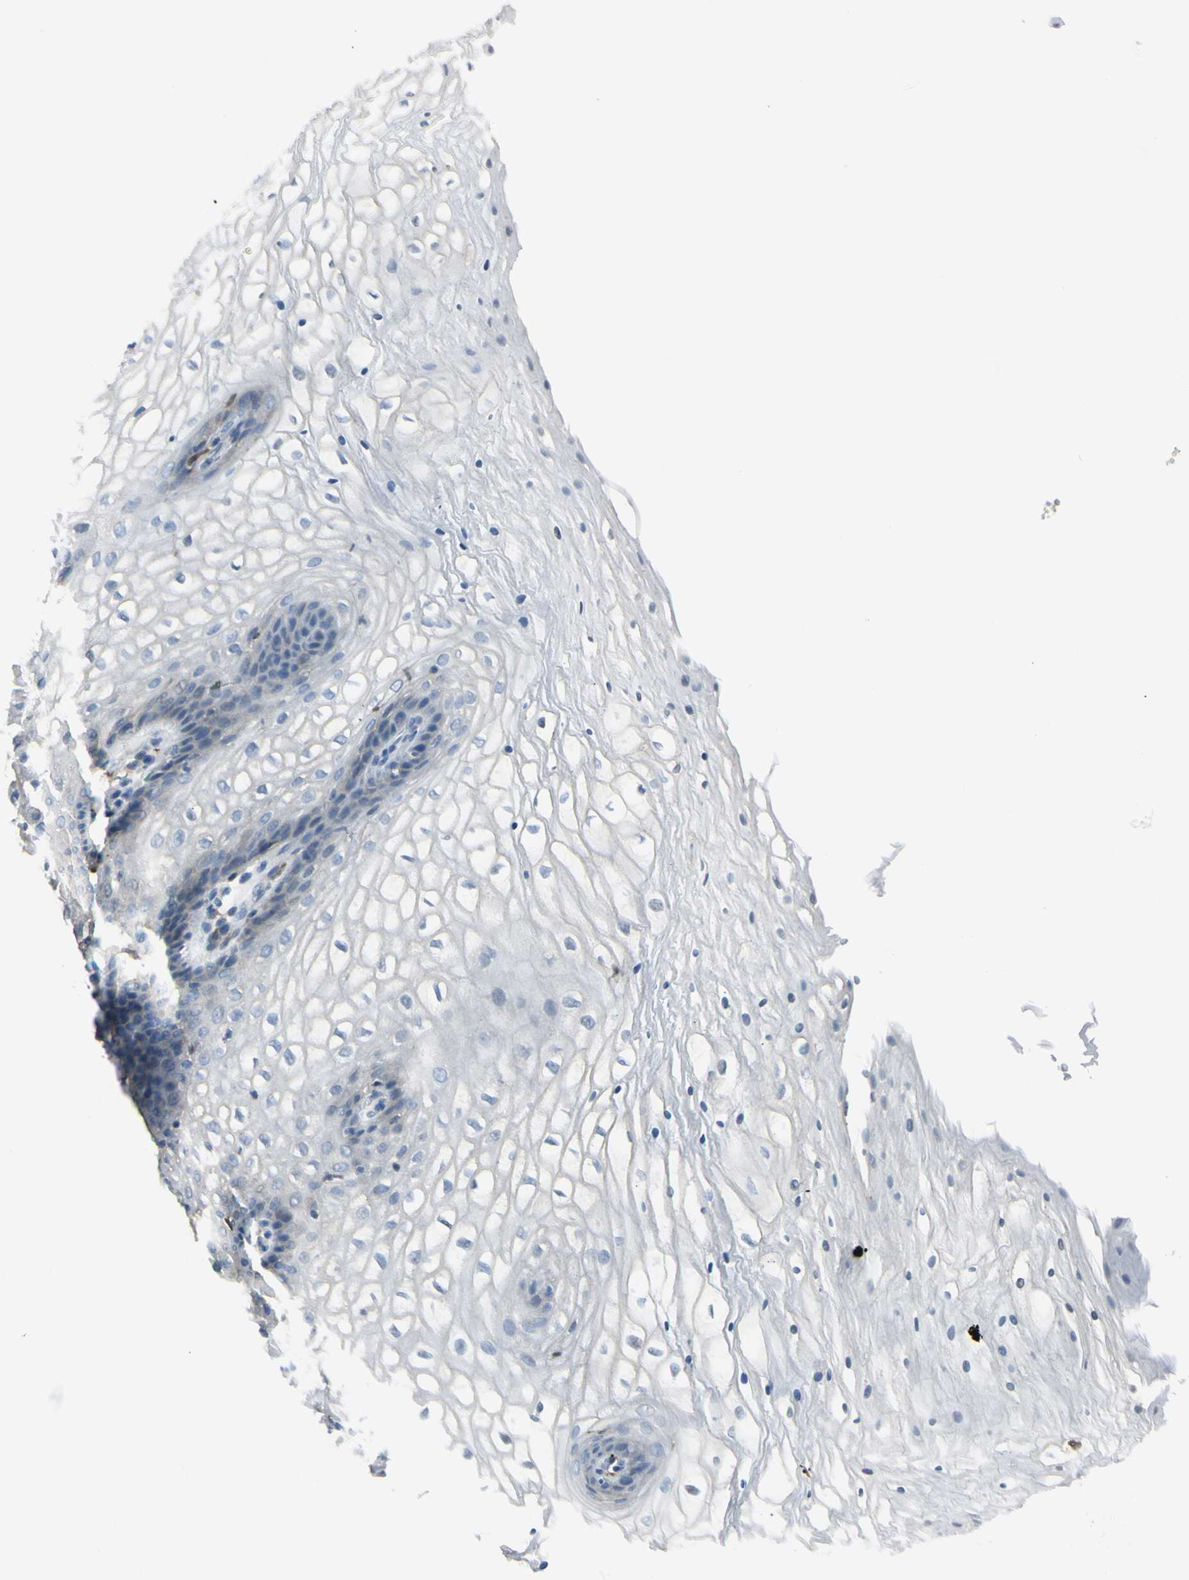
{"staining": {"intensity": "negative", "quantity": "none", "location": "none"}, "tissue": "vagina", "cell_type": "Squamous epithelial cells", "image_type": "normal", "snomed": [{"axis": "morphology", "description": "Normal tissue, NOS"}, {"axis": "topography", "description": "Vagina"}], "caption": "IHC image of unremarkable human vagina stained for a protein (brown), which exhibits no expression in squamous epithelial cells.", "gene": "CYRIB", "patient": {"sex": "female", "age": 34}}